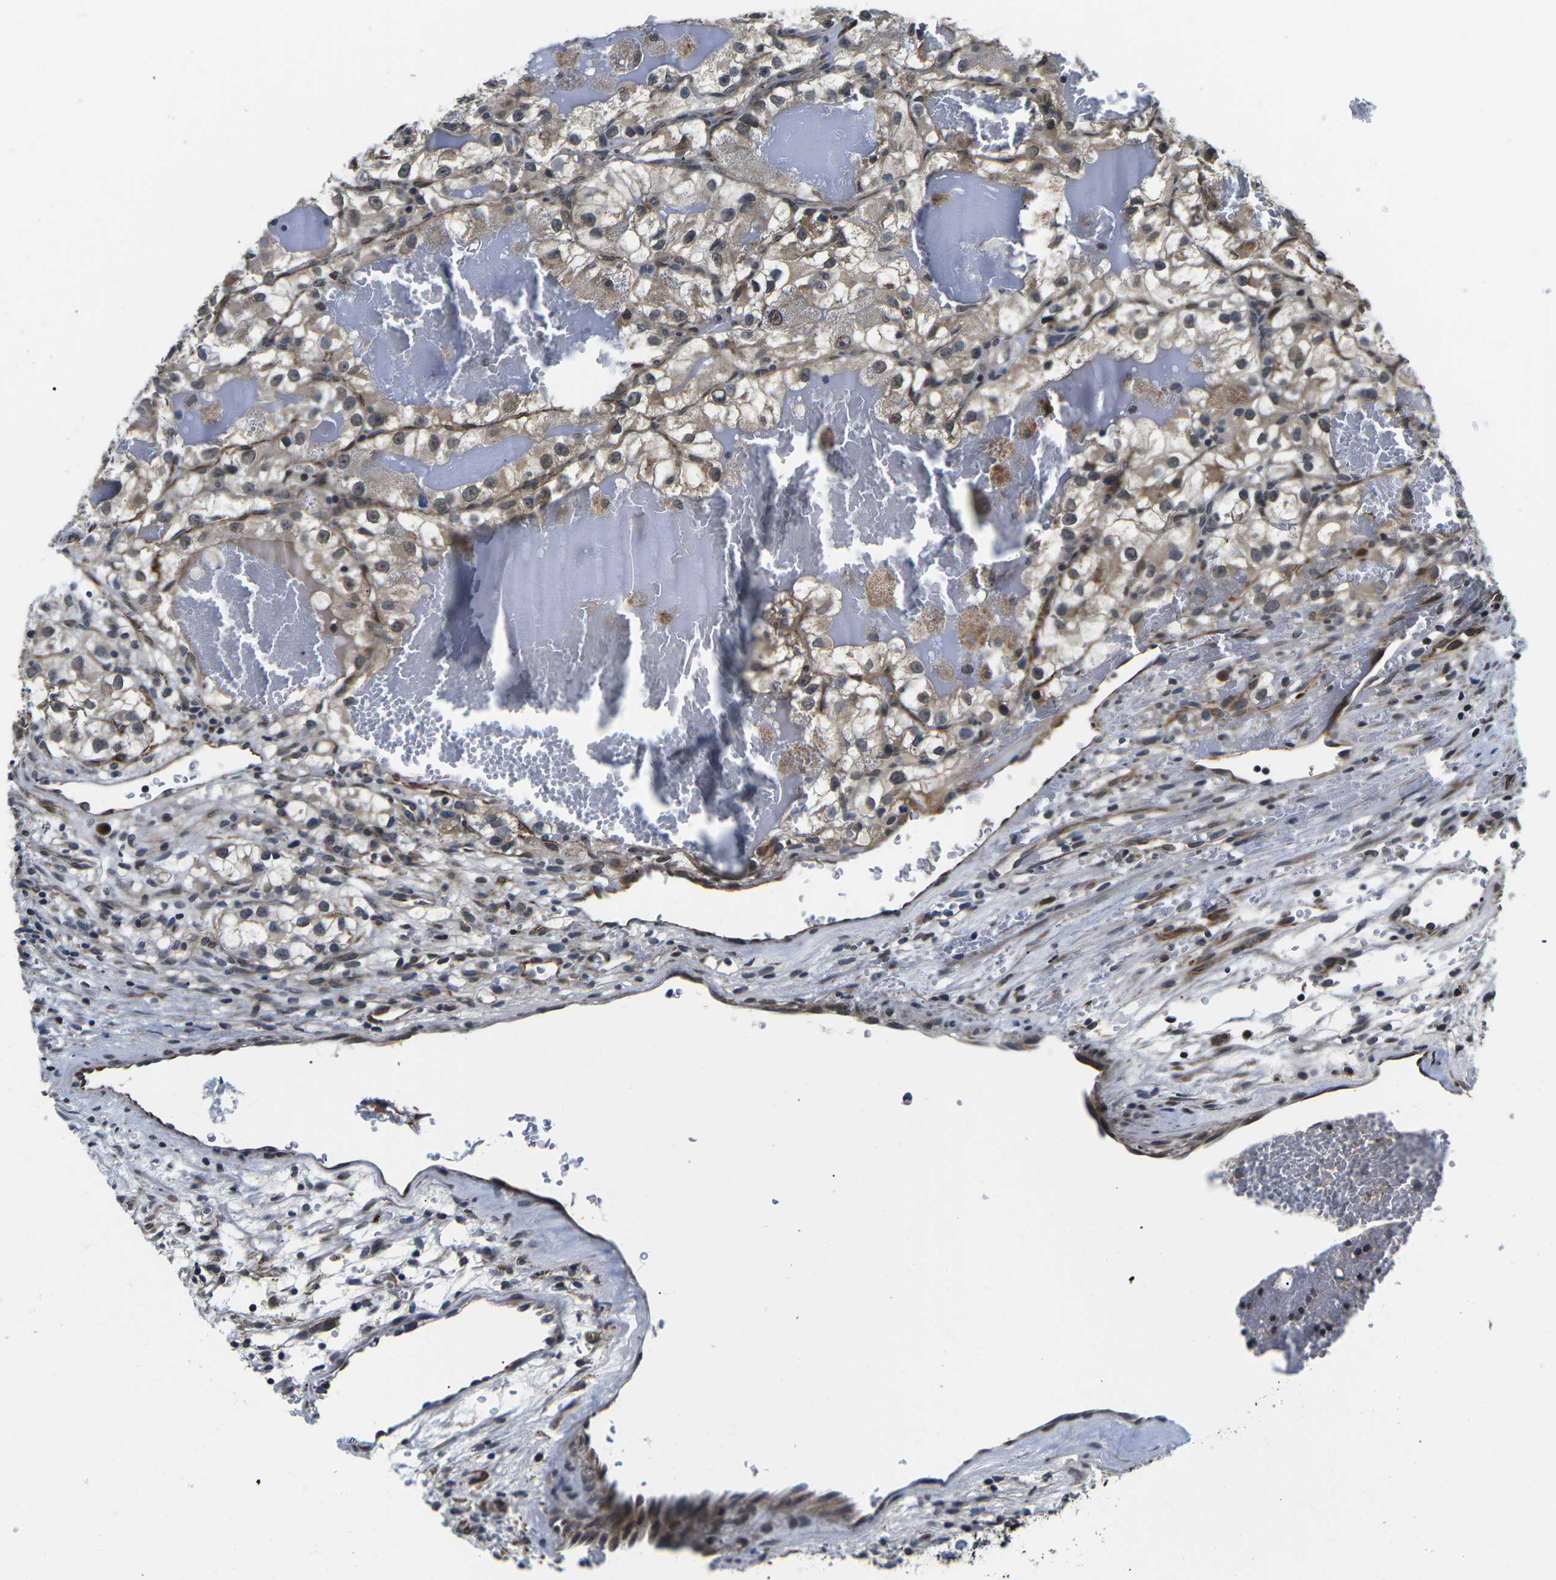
{"staining": {"intensity": "weak", "quantity": "25%-75%", "location": "cytoplasmic/membranous,nuclear"}, "tissue": "renal cancer", "cell_type": "Tumor cells", "image_type": "cancer", "snomed": [{"axis": "morphology", "description": "Adenocarcinoma, NOS"}, {"axis": "topography", "description": "Kidney"}], "caption": "A micrograph of human renal cancer (adenocarcinoma) stained for a protein displays weak cytoplasmic/membranous and nuclear brown staining in tumor cells.", "gene": "CCNE1", "patient": {"sex": "female", "age": 57}}